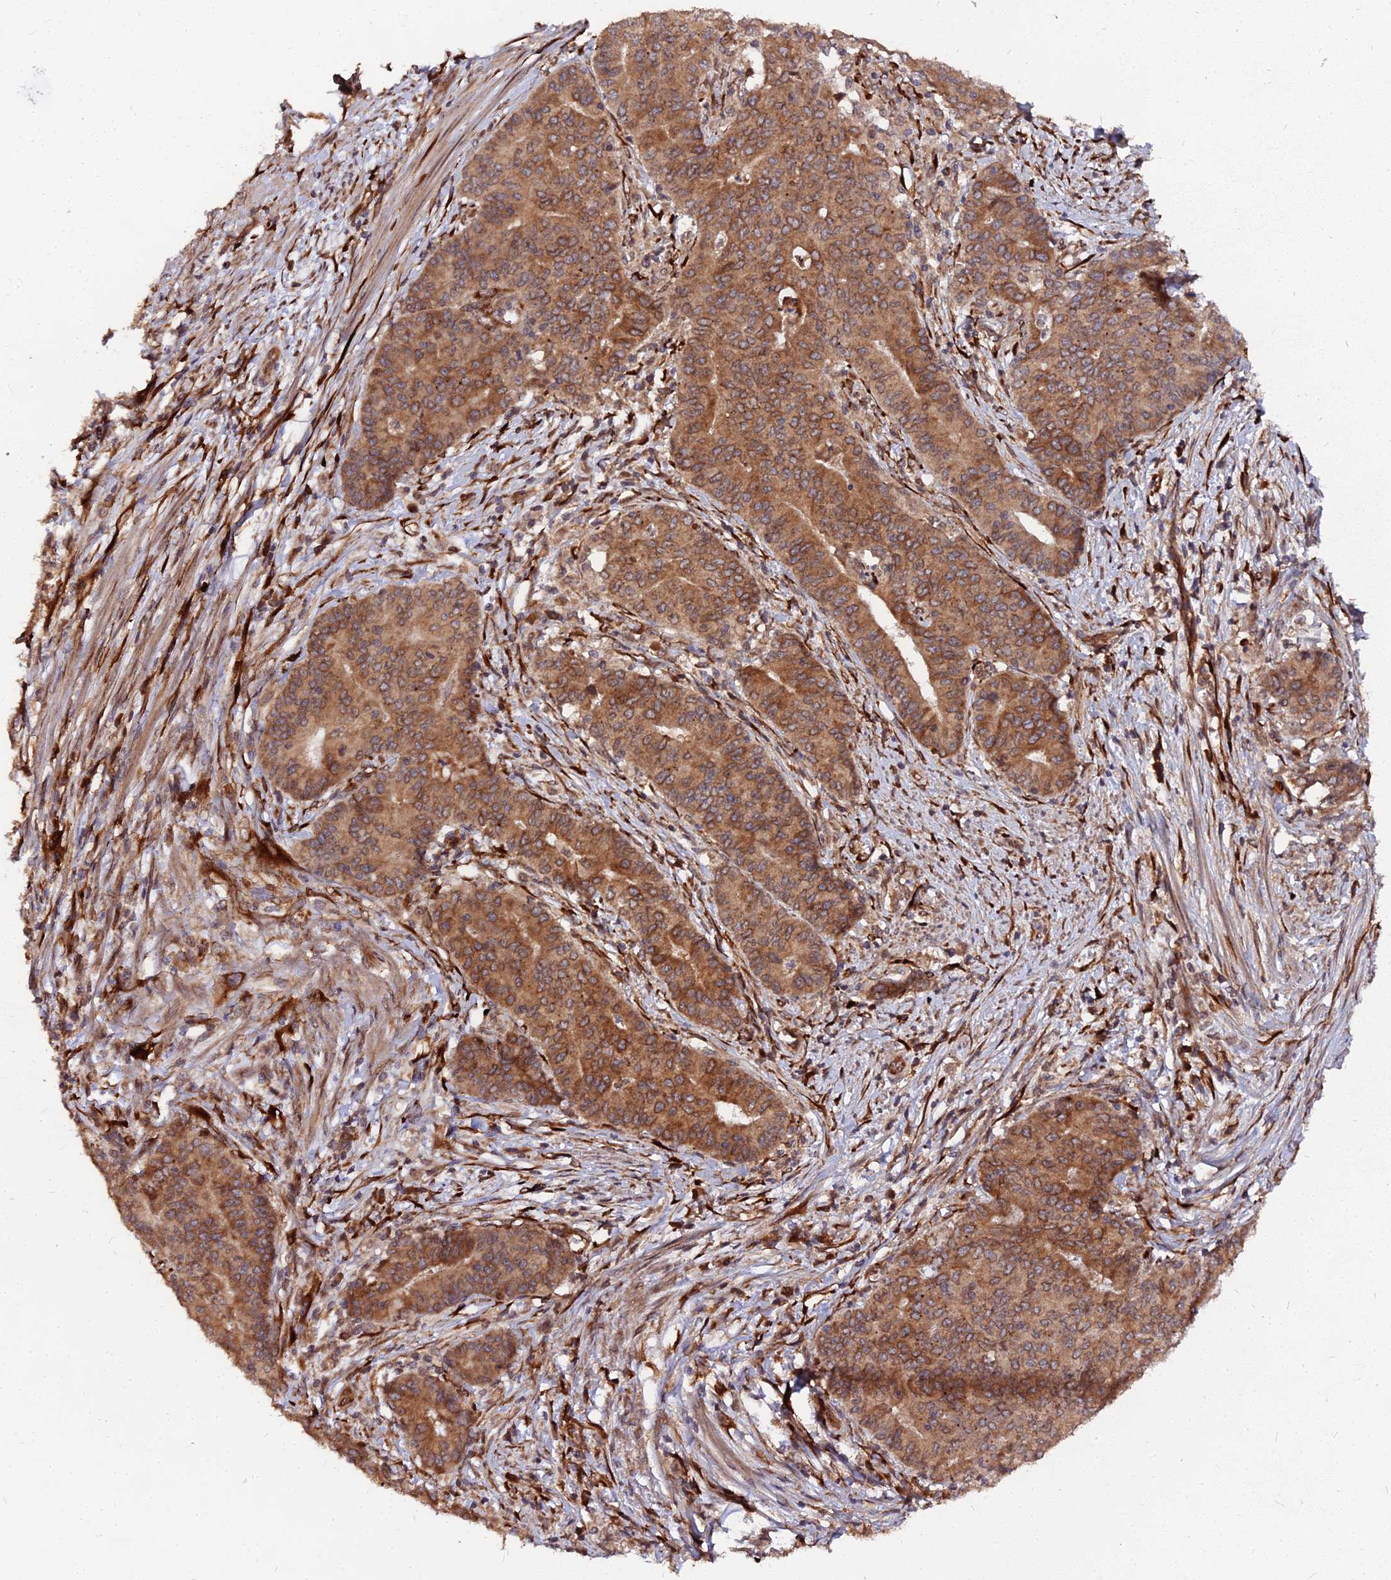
{"staining": {"intensity": "strong", "quantity": ">75%", "location": "cytoplasmic/membranous"}, "tissue": "endometrial cancer", "cell_type": "Tumor cells", "image_type": "cancer", "snomed": [{"axis": "morphology", "description": "Adenocarcinoma, NOS"}, {"axis": "topography", "description": "Endometrium"}], "caption": "A histopathology image showing strong cytoplasmic/membranous positivity in approximately >75% of tumor cells in adenocarcinoma (endometrial), as visualized by brown immunohistochemical staining.", "gene": "PDE4D", "patient": {"sex": "female", "age": 59}}